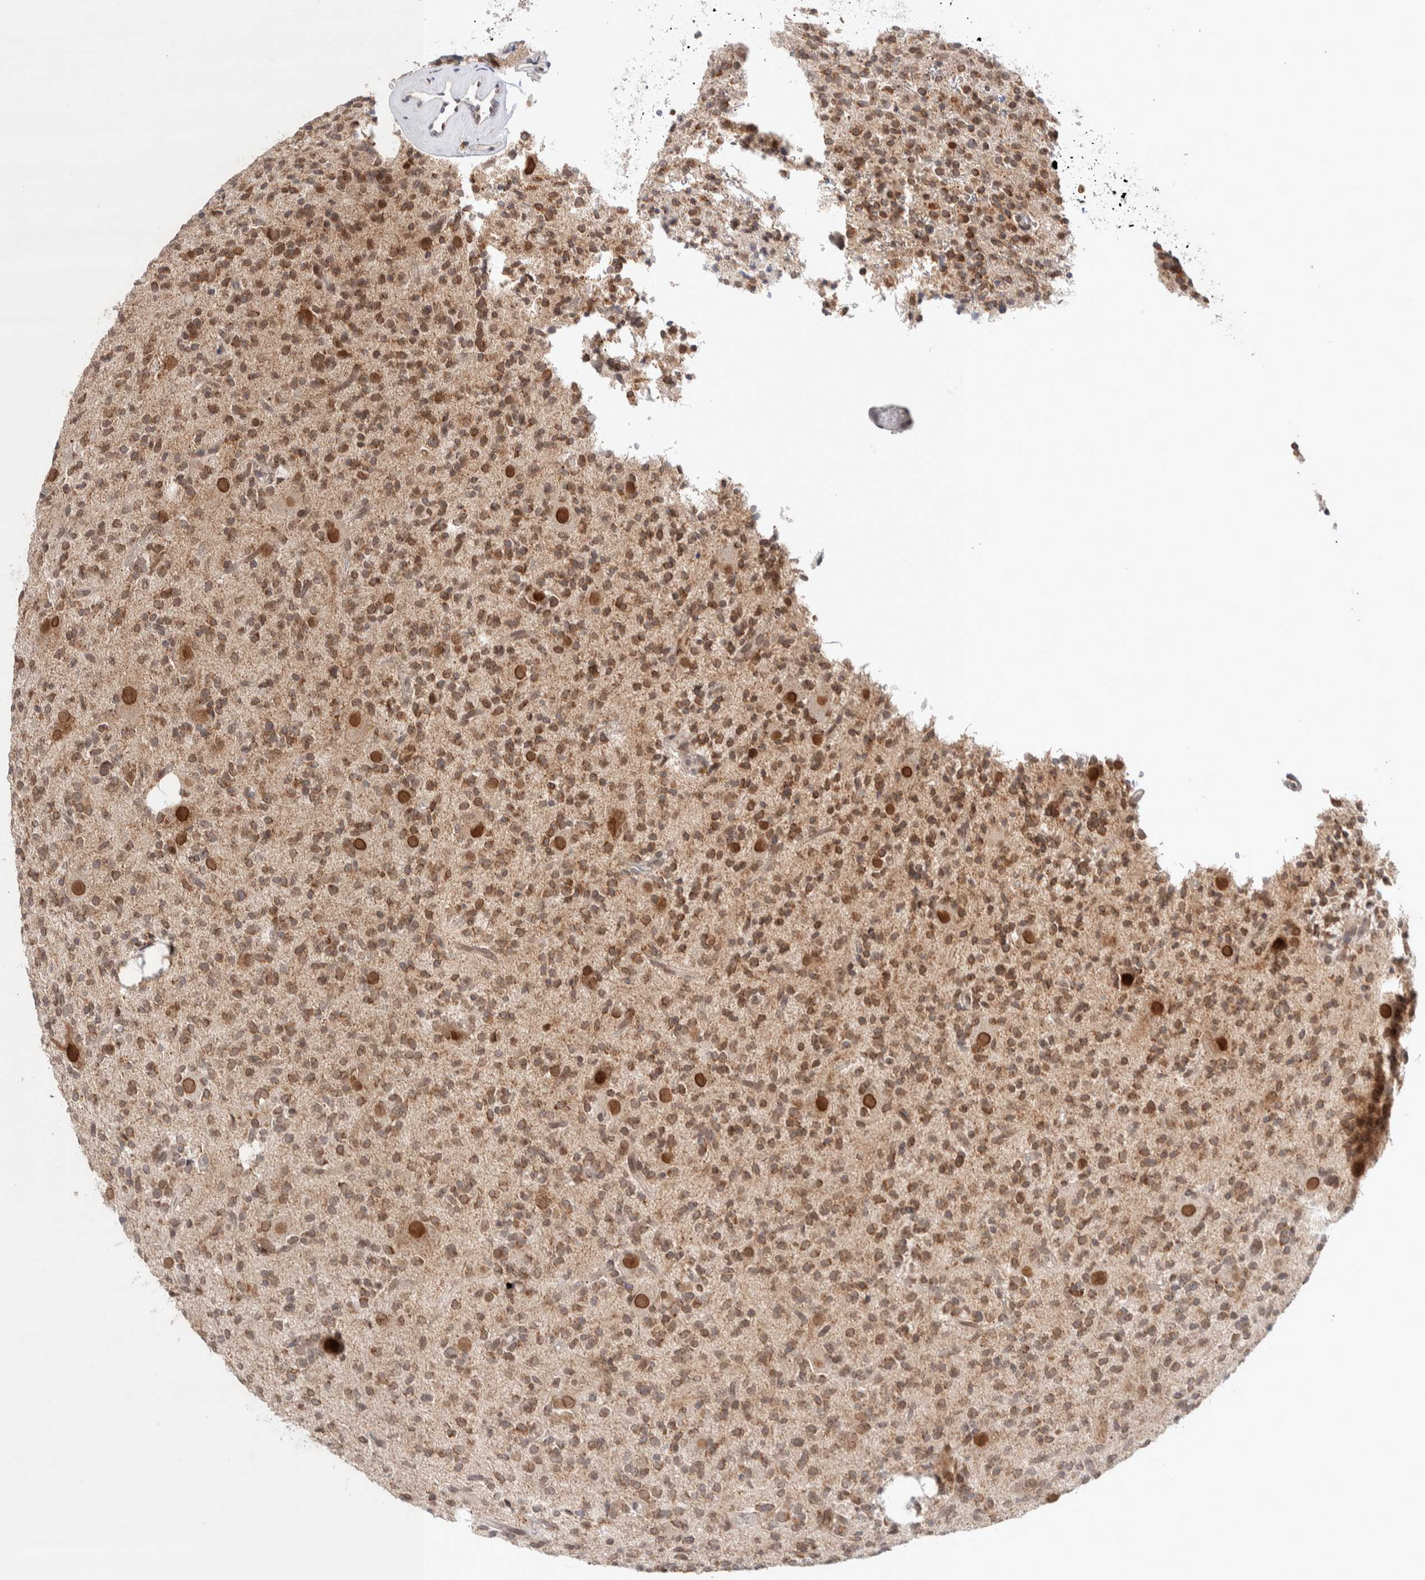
{"staining": {"intensity": "moderate", "quantity": ">75%", "location": "cytoplasmic/membranous"}, "tissue": "glioma", "cell_type": "Tumor cells", "image_type": "cancer", "snomed": [{"axis": "morphology", "description": "Glioma, malignant, High grade"}, {"axis": "topography", "description": "Brain"}], "caption": "Immunohistochemistry (IHC) micrograph of neoplastic tissue: human malignant glioma (high-grade) stained using IHC shows medium levels of moderate protein expression localized specifically in the cytoplasmic/membranous of tumor cells, appearing as a cytoplasmic/membranous brown color.", "gene": "CRAT", "patient": {"sex": "male", "age": 34}}